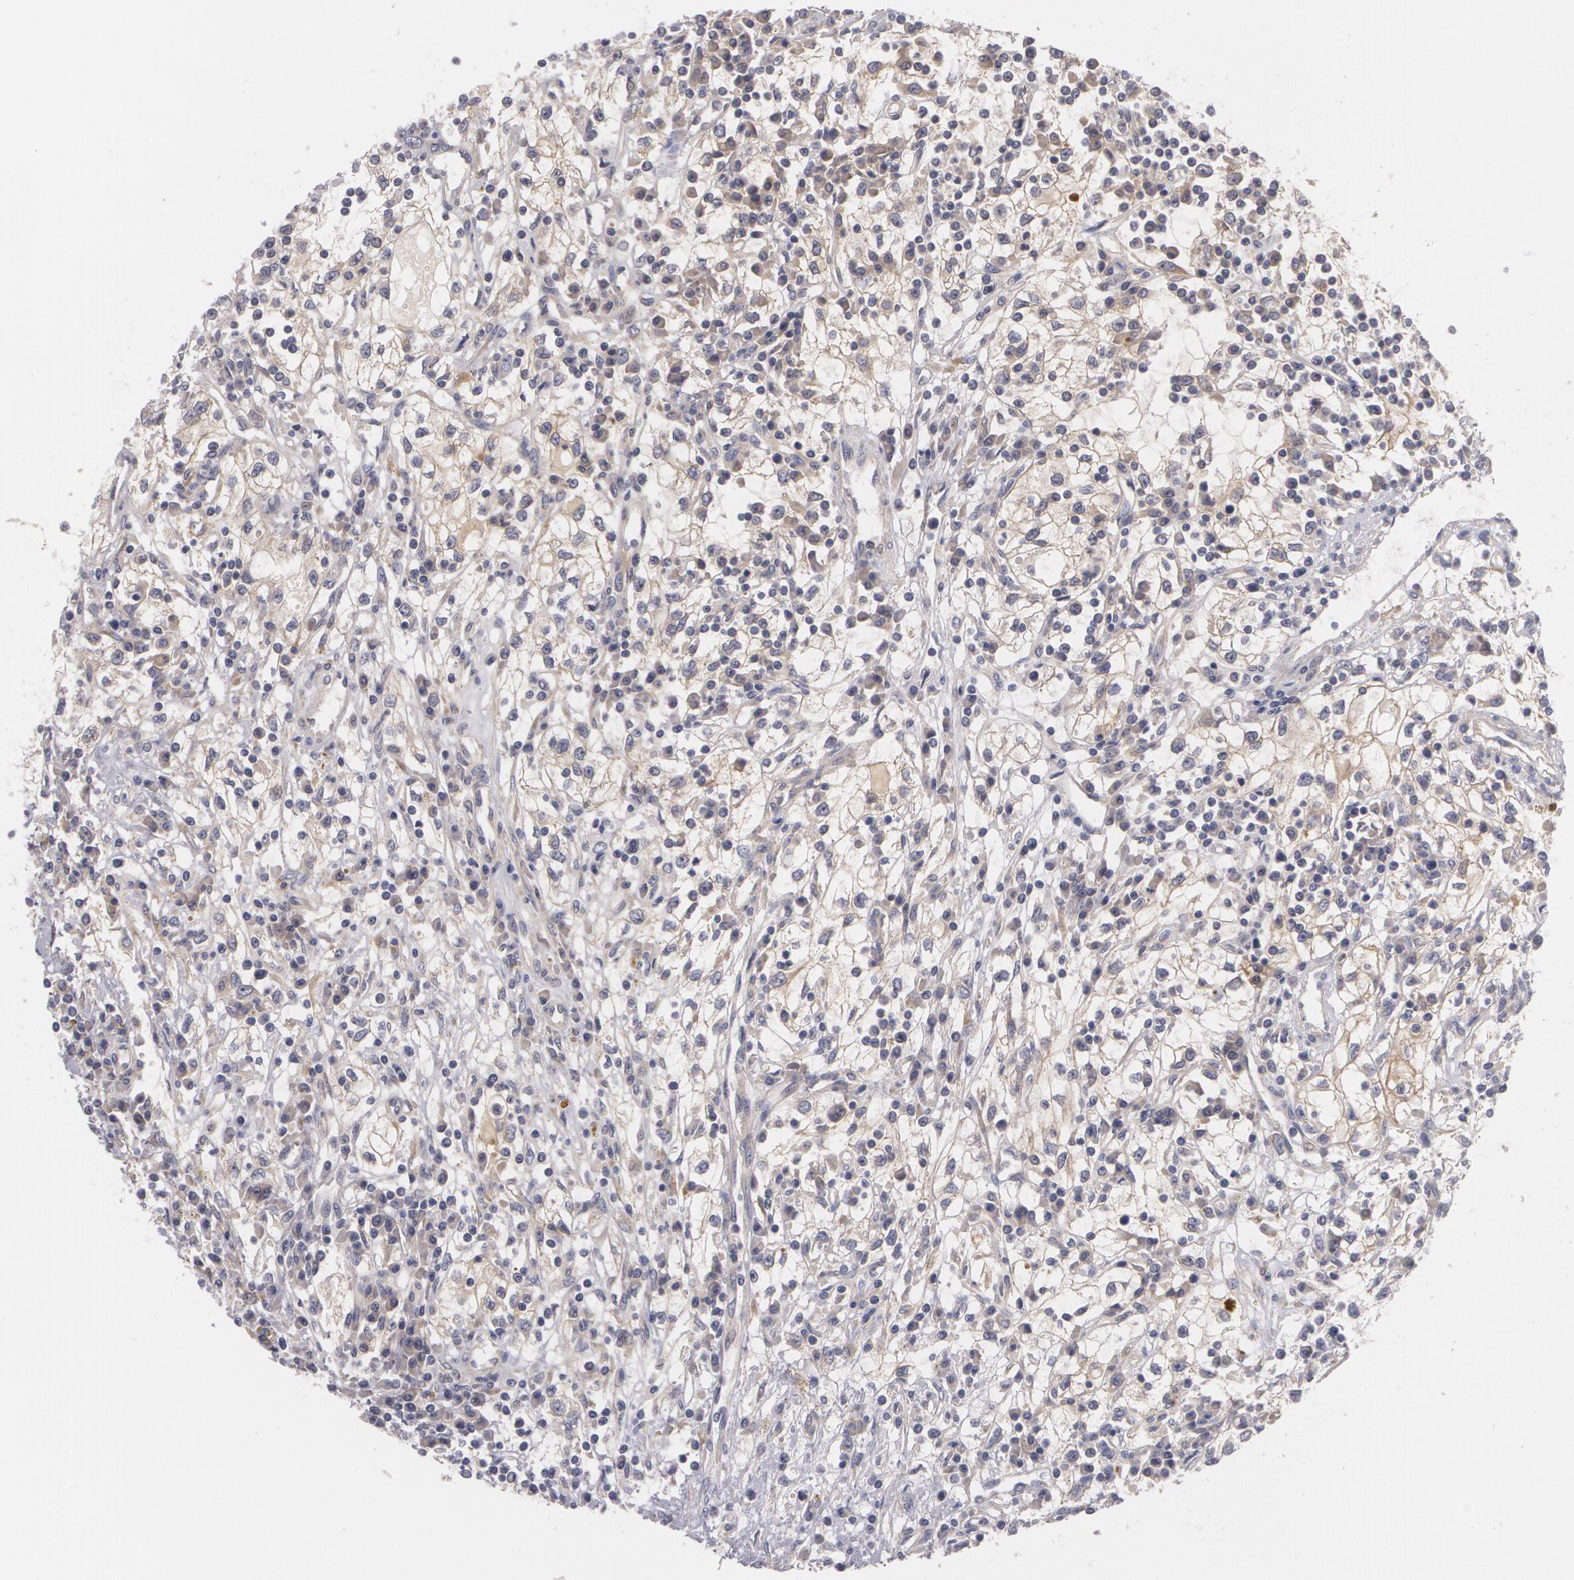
{"staining": {"intensity": "weak", "quantity": "25%-75%", "location": "cytoplasmic/membranous"}, "tissue": "renal cancer", "cell_type": "Tumor cells", "image_type": "cancer", "snomed": [{"axis": "morphology", "description": "Adenocarcinoma, NOS"}, {"axis": "topography", "description": "Kidney"}], "caption": "This is an image of immunohistochemistry staining of adenocarcinoma (renal), which shows weak positivity in the cytoplasmic/membranous of tumor cells.", "gene": "CASK", "patient": {"sex": "male", "age": 82}}